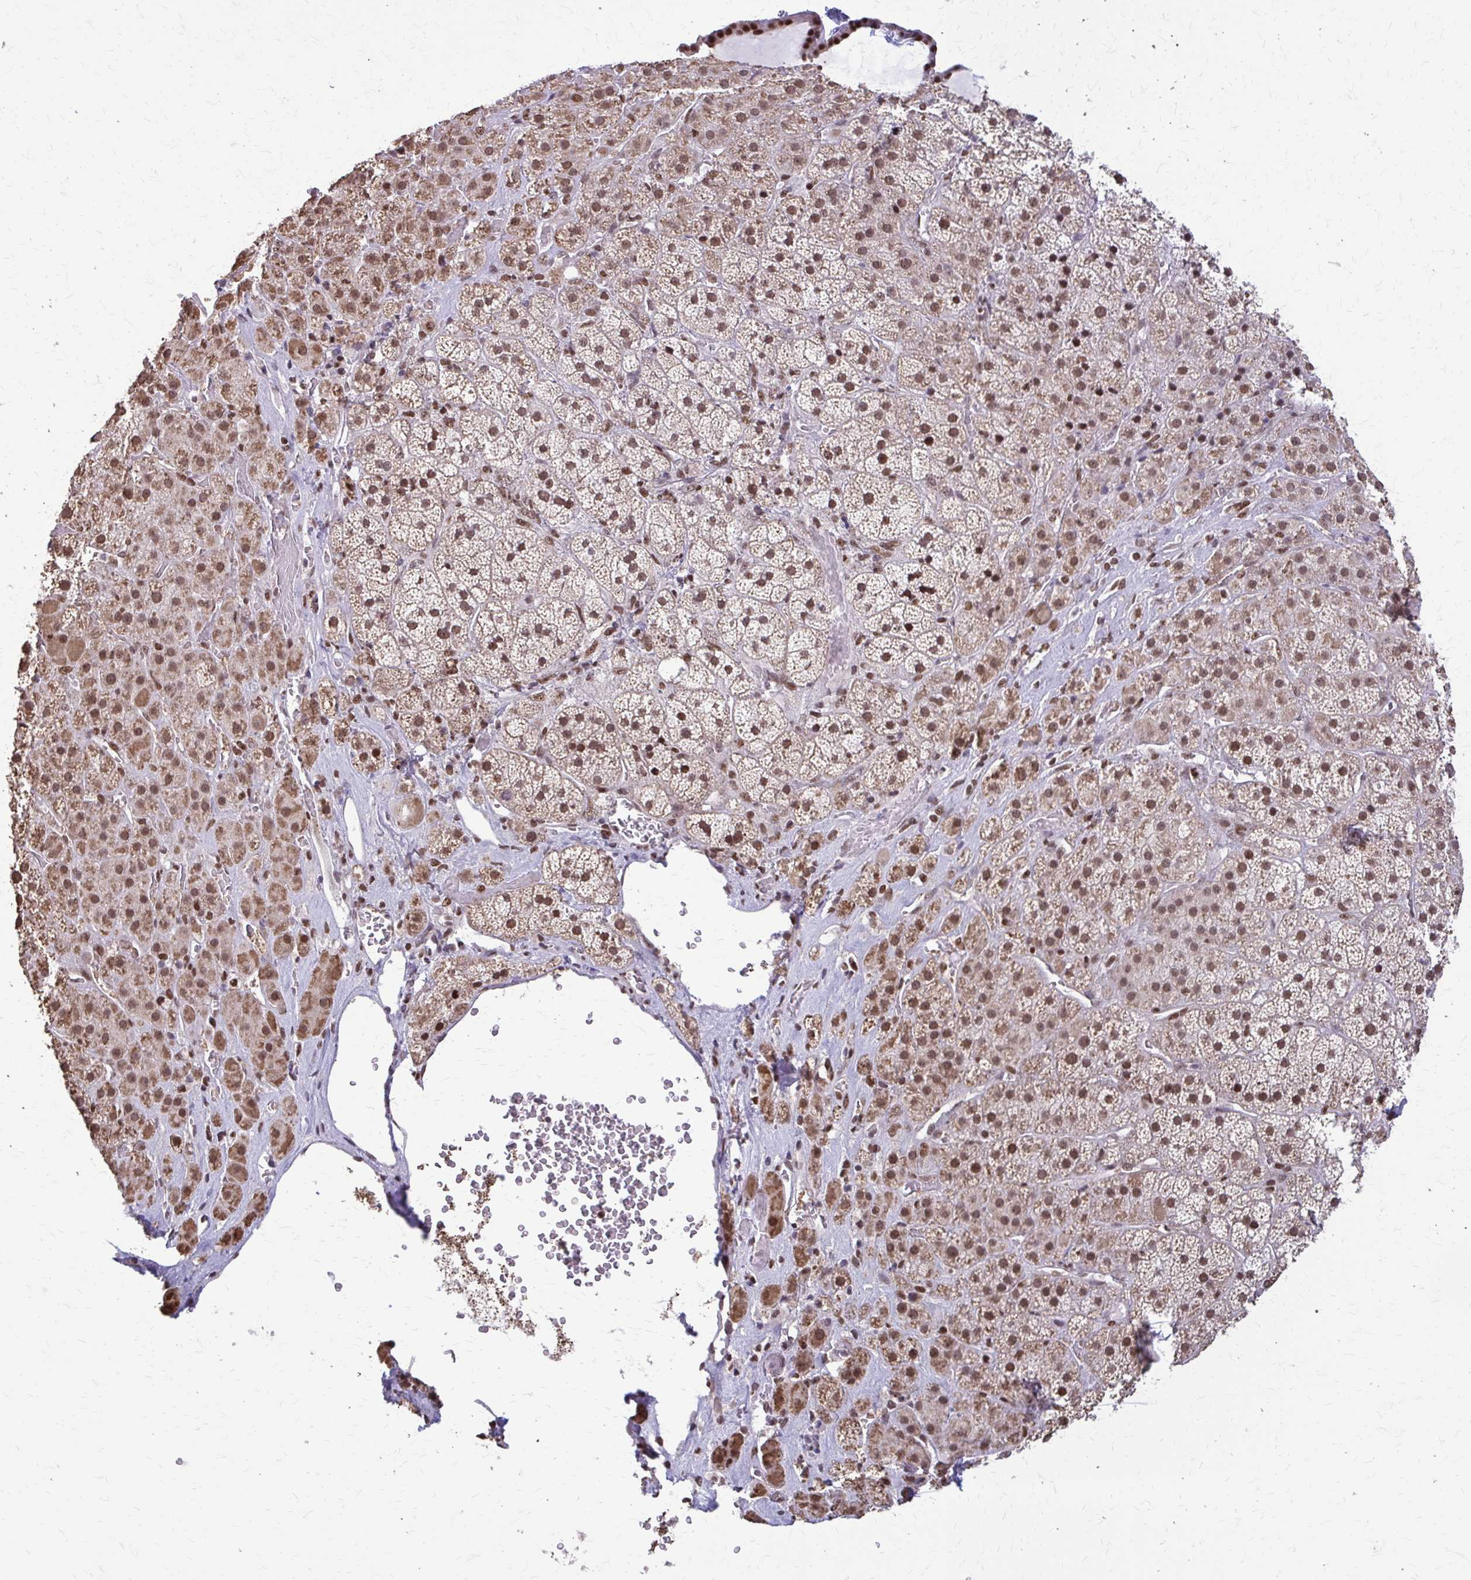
{"staining": {"intensity": "moderate", "quantity": ">75%", "location": "cytoplasmic/membranous,nuclear"}, "tissue": "adrenal gland", "cell_type": "Glandular cells", "image_type": "normal", "snomed": [{"axis": "morphology", "description": "Normal tissue, NOS"}, {"axis": "topography", "description": "Adrenal gland"}], "caption": "Immunohistochemical staining of normal human adrenal gland displays >75% levels of moderate cytoplasmic/membranous,nuclear protein expression in approximately >75% of glandular cells. The protein is stained brown, and the nuclei are stained in blue (DAB (3,3'-diaminobenzidine) IHC with brightfield microscopy, high magnification).", "gene": "TTF1", "patient": {"sex": "male", "age": 57}}